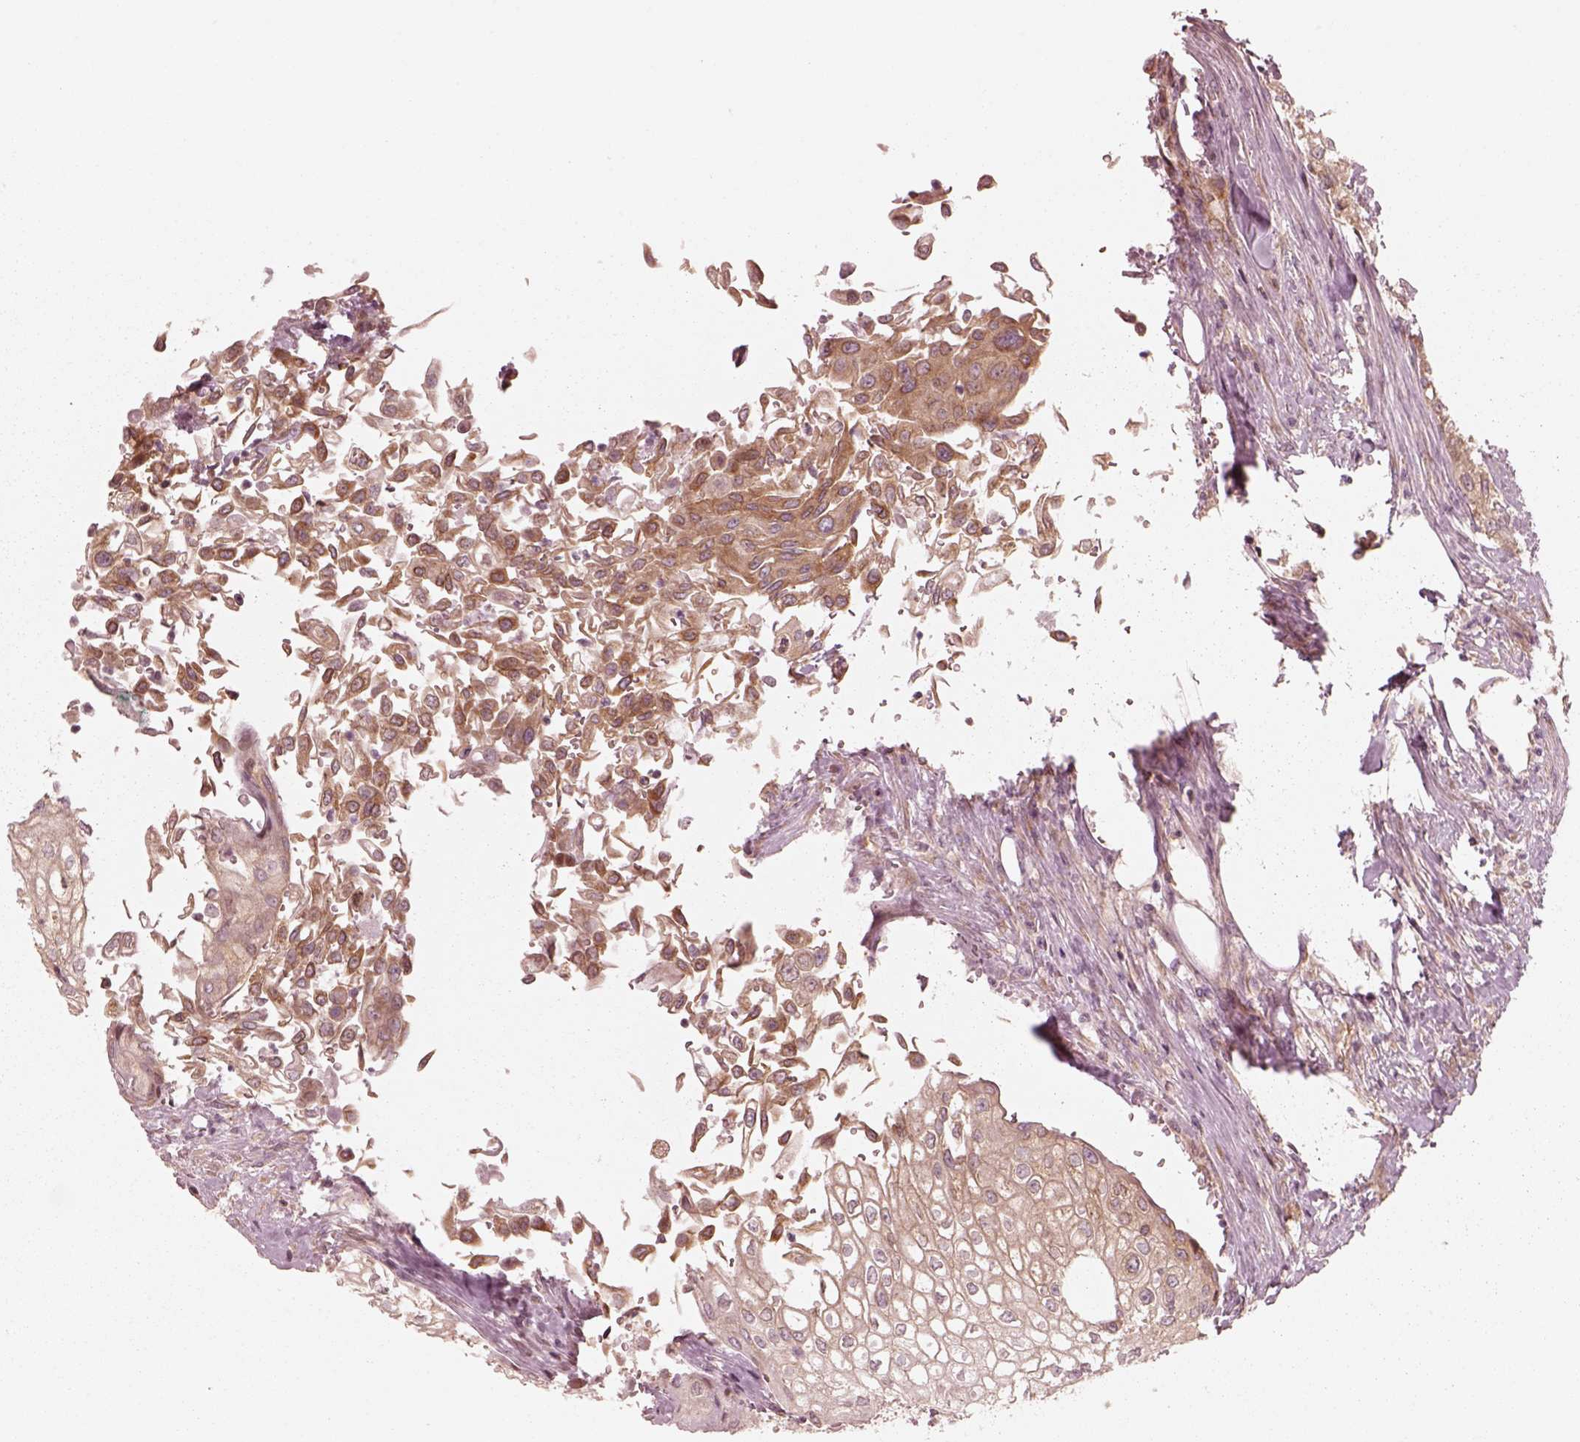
{"staining": {"intensity": "moderate", "quantity": ">75%", "location": "cytoplasmic/membranous"}, "tissue": "urothelial cancer", "cell_type": "Tumor cells", "image_type": "cancer", "snomed": [{"axis": "morphology", "description": "Urothelial carcinoma, High grade"}, {"axis": "topography", "description": "Urinary bladder"}], "caption": "Human urothelial cancer stained with a brown dye exhibits moderate cytoplasmic/membranous positive staining in about >75% of tumor cells.", "gene": "CNOT2", "patient": {"sex": "male", "age": 62}}